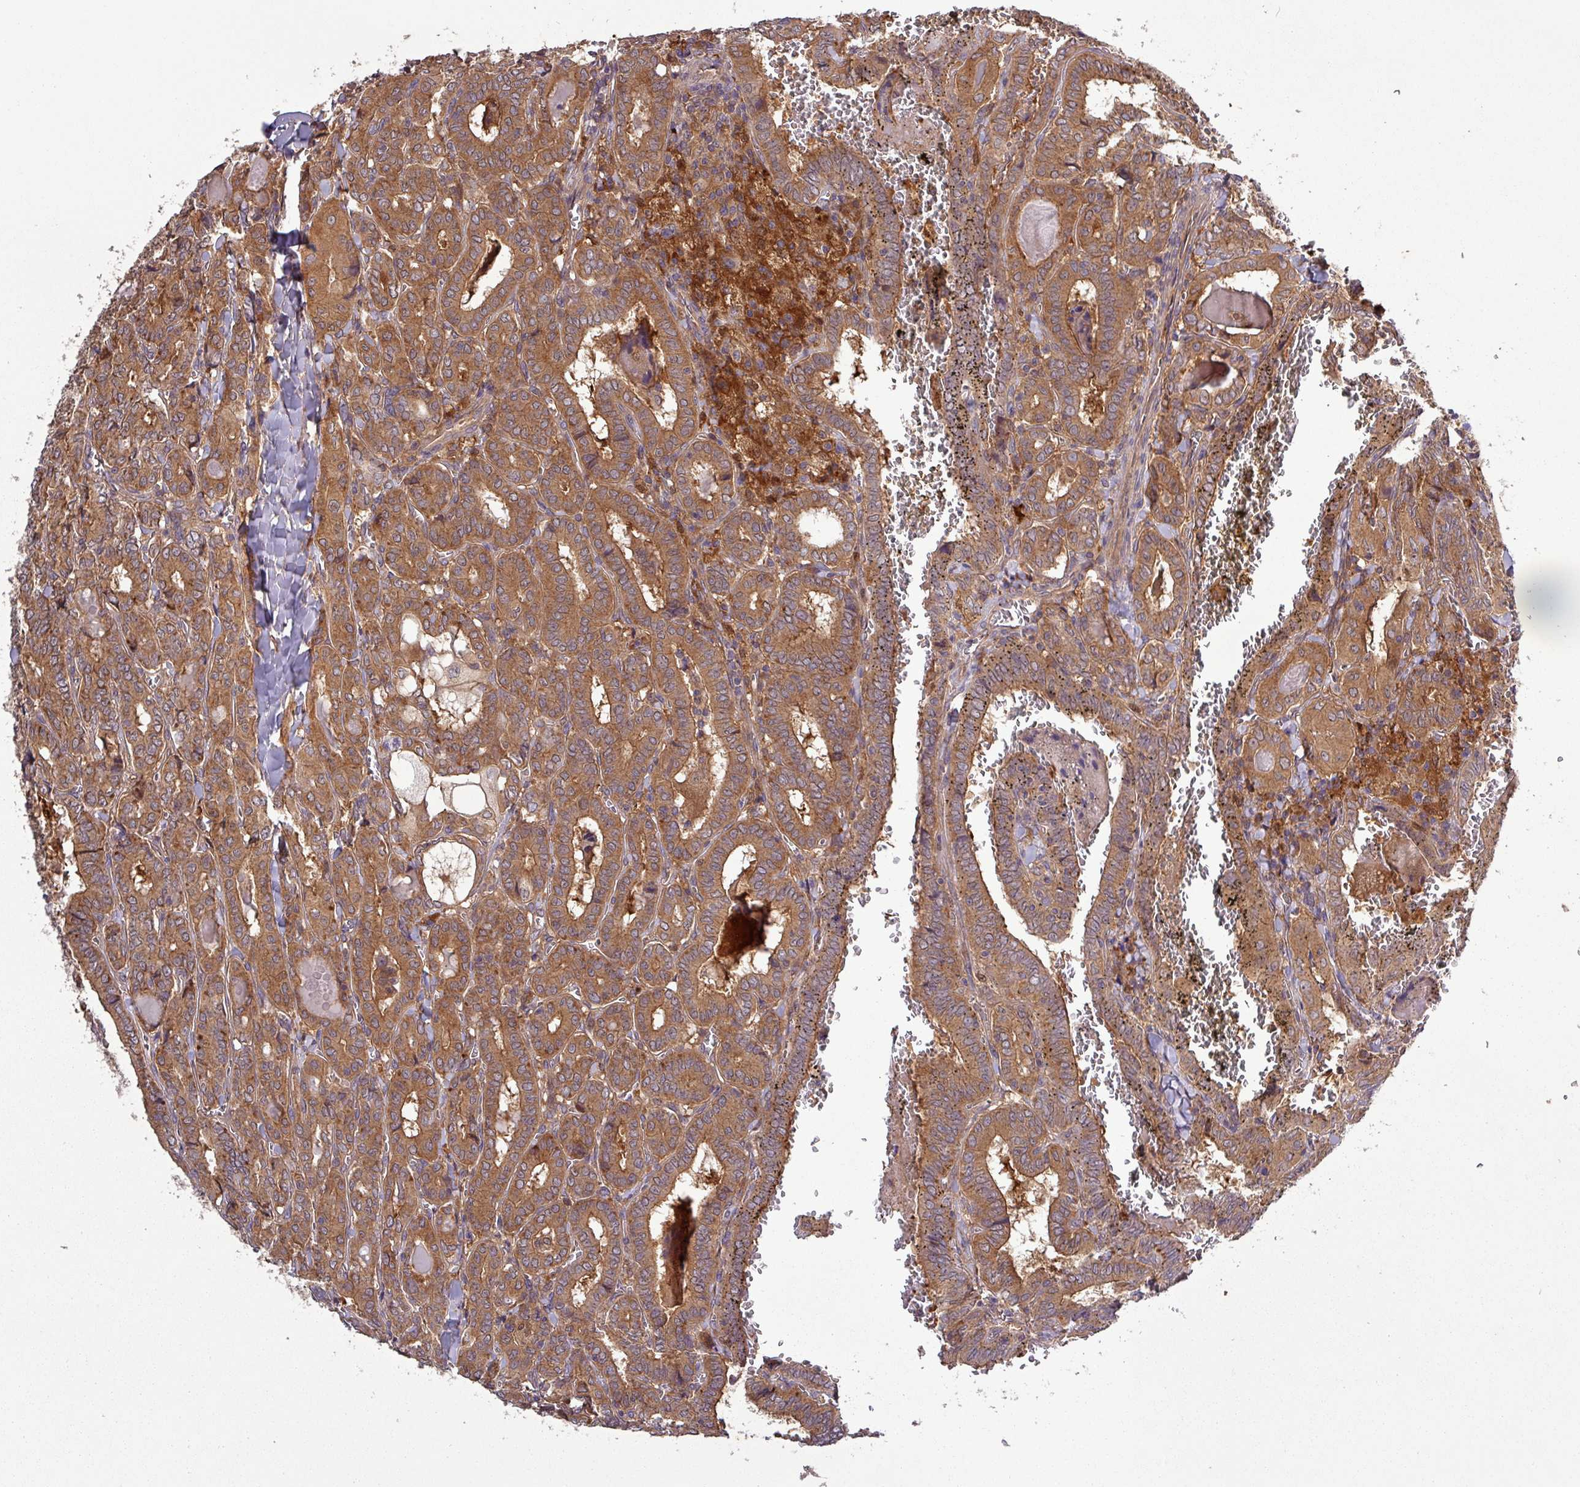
{"staining": {"intensity": "moderate", "quantity": ">75%", "location": "cytoplasmic/membranous"}, "tissue": "thyroid cancer", "cell_type": "Tumor cells", "image_type": "cancer", "snomed": [{"axis": "morphology", "description": "Papillary adenocarcinoma, NOS"}, {"axis": "topography", "description": "Thyroid gland"}], "caption": "Protein expression analysis of thyroid cancer demonstrates moderate cytoplasmic/membranous expression in approximately >75% of tumor cells. (DAB IHC with brightfield microscopy, high magnification).", "gene": "SIRPB2", "patient": {"sex": "female", "age": 72}}